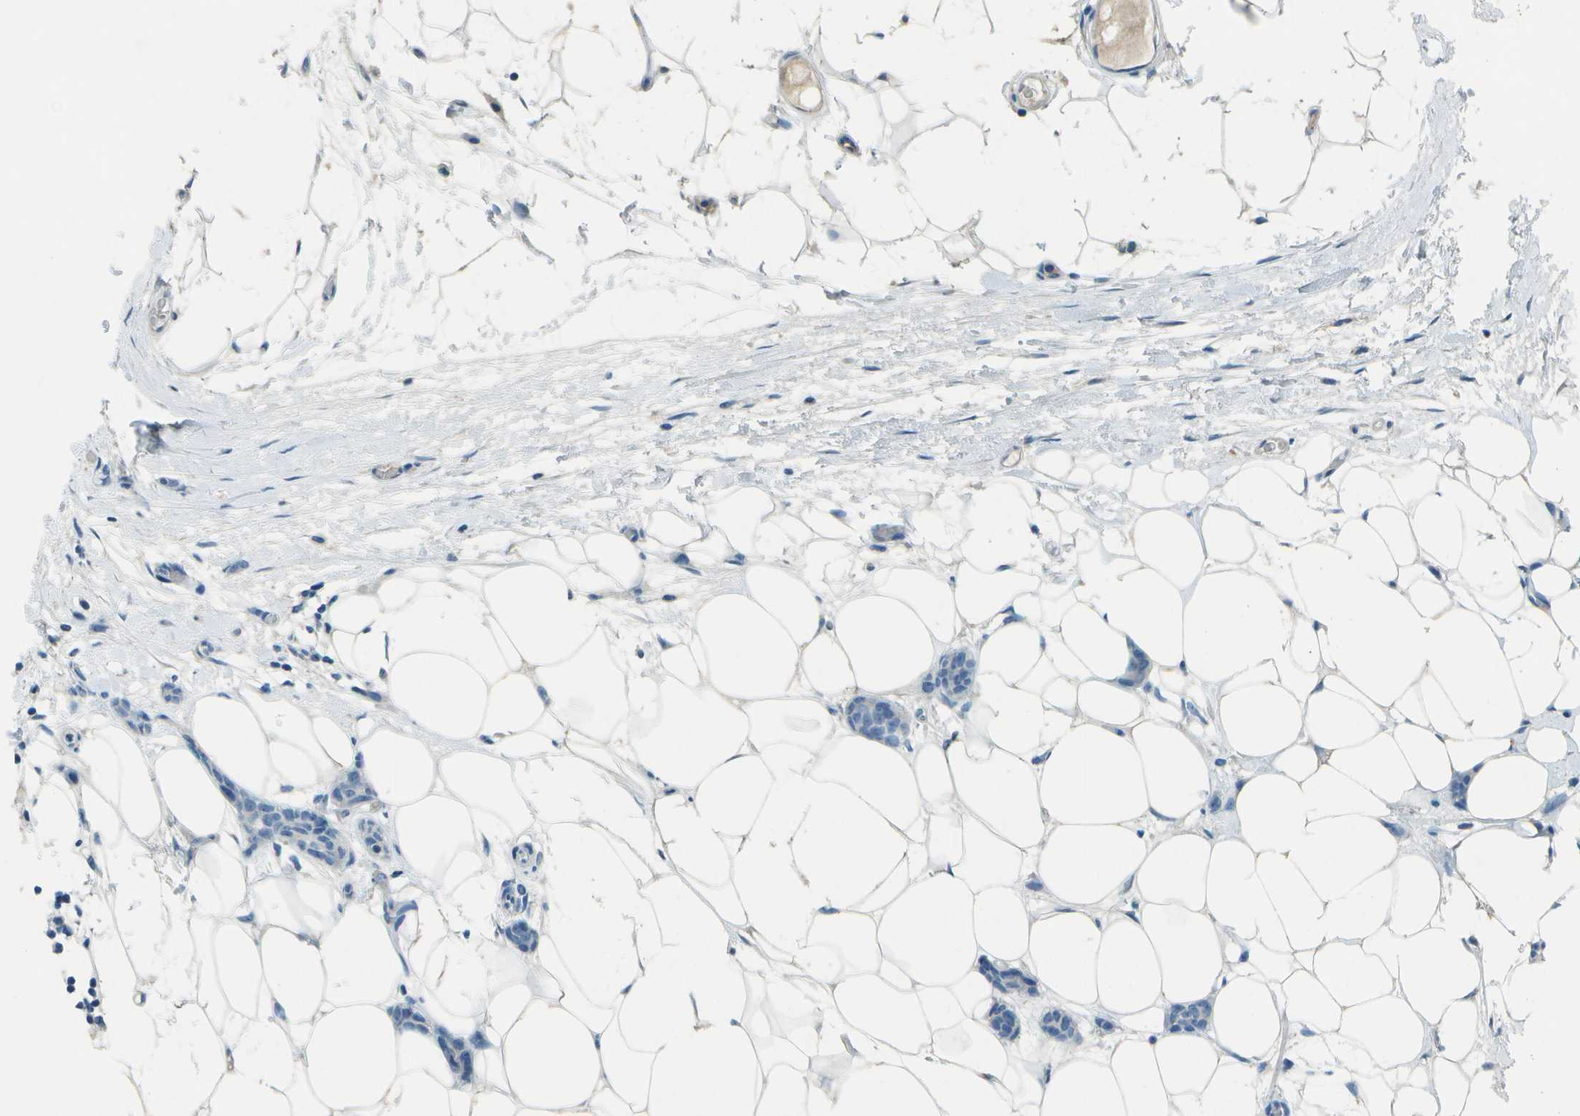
{"staining": {"intensity": "negative", "quantity": "none", "location": "none"}, "tissue": "breast cancer", "cell_type": "Tumor cells", "image_type": "cancer", "snomed": [{"axis": "morphology", "description": "Lobular carcinoma"}, {"axis": "topography", "description": "Skin"}, {"axis": "topography", "description": "Breast"}], "caption": "An image of human breast cancer is negative for staining in tumor cells. Brightfield microscopy of IHC stained with DAB (brown) and hematoxylin (blue), captured at high magnification.", "gene": "LGI2", "patient": {"sex": "female", "age": 46}}